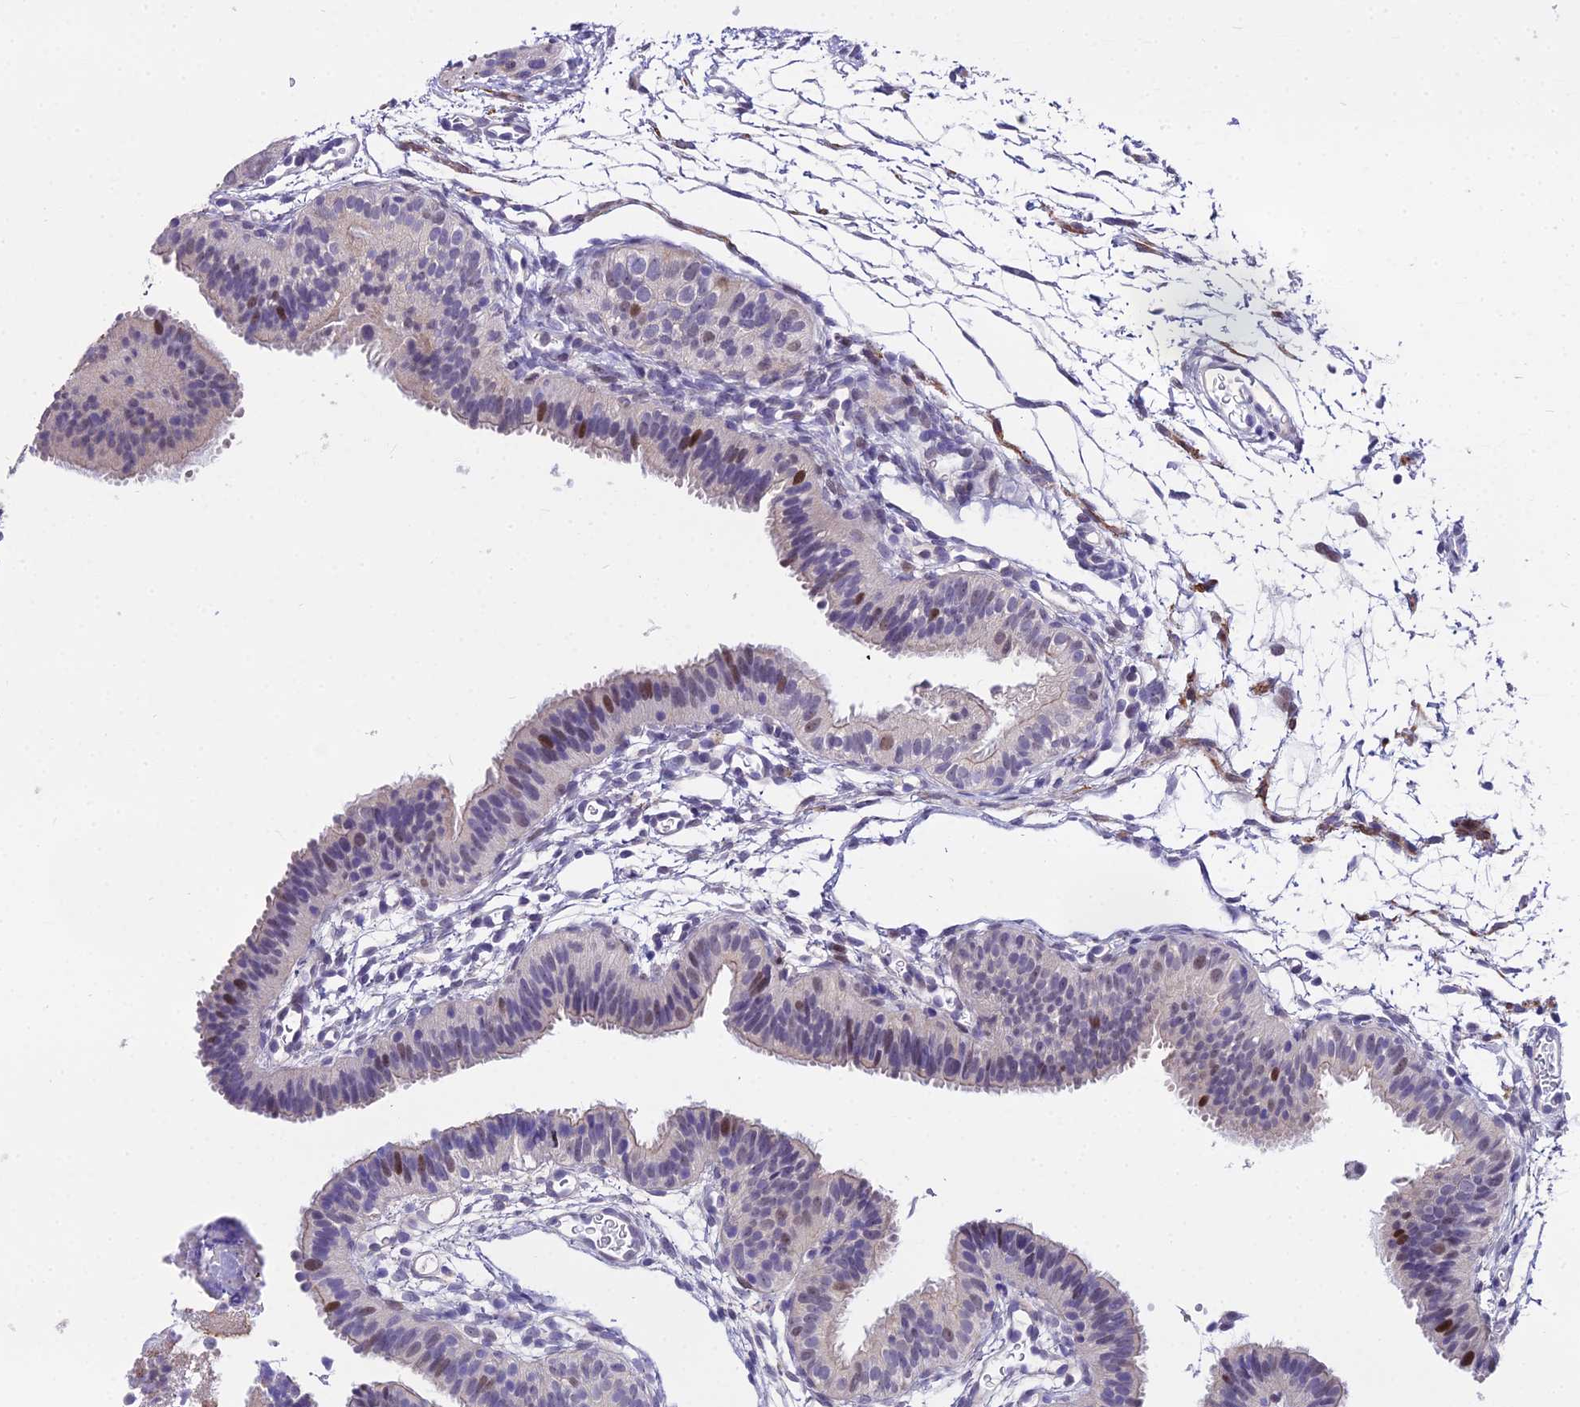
{"staining": {"intensity": "moderate", "quantity": "<25%", "location": "cytoplasmic/membranous,nuclear"}, "tissue": "fallopian tube", "cell_type": "Glandular cells", "image_type": "normal", "snomed": [{"axis": "morphology", "description": "Normal tissue, NOS"}, {"axis": "topography", "description": "Fallopian tube"}], "caption": "Protein staining demonstrates moderate cytoplasmic/membranous,nuclear expression in about <25% of glandular cells in normal fallopian tube. The staining was performed using DAB (3,3'-diaminobenzidine) to visualize the protein expression in brown, while the nuclei were stained in blue with hematoxylin (Magnification: 20x).", "gene": "TRIML2", "patient": {"sex": "female", "age": 35}}